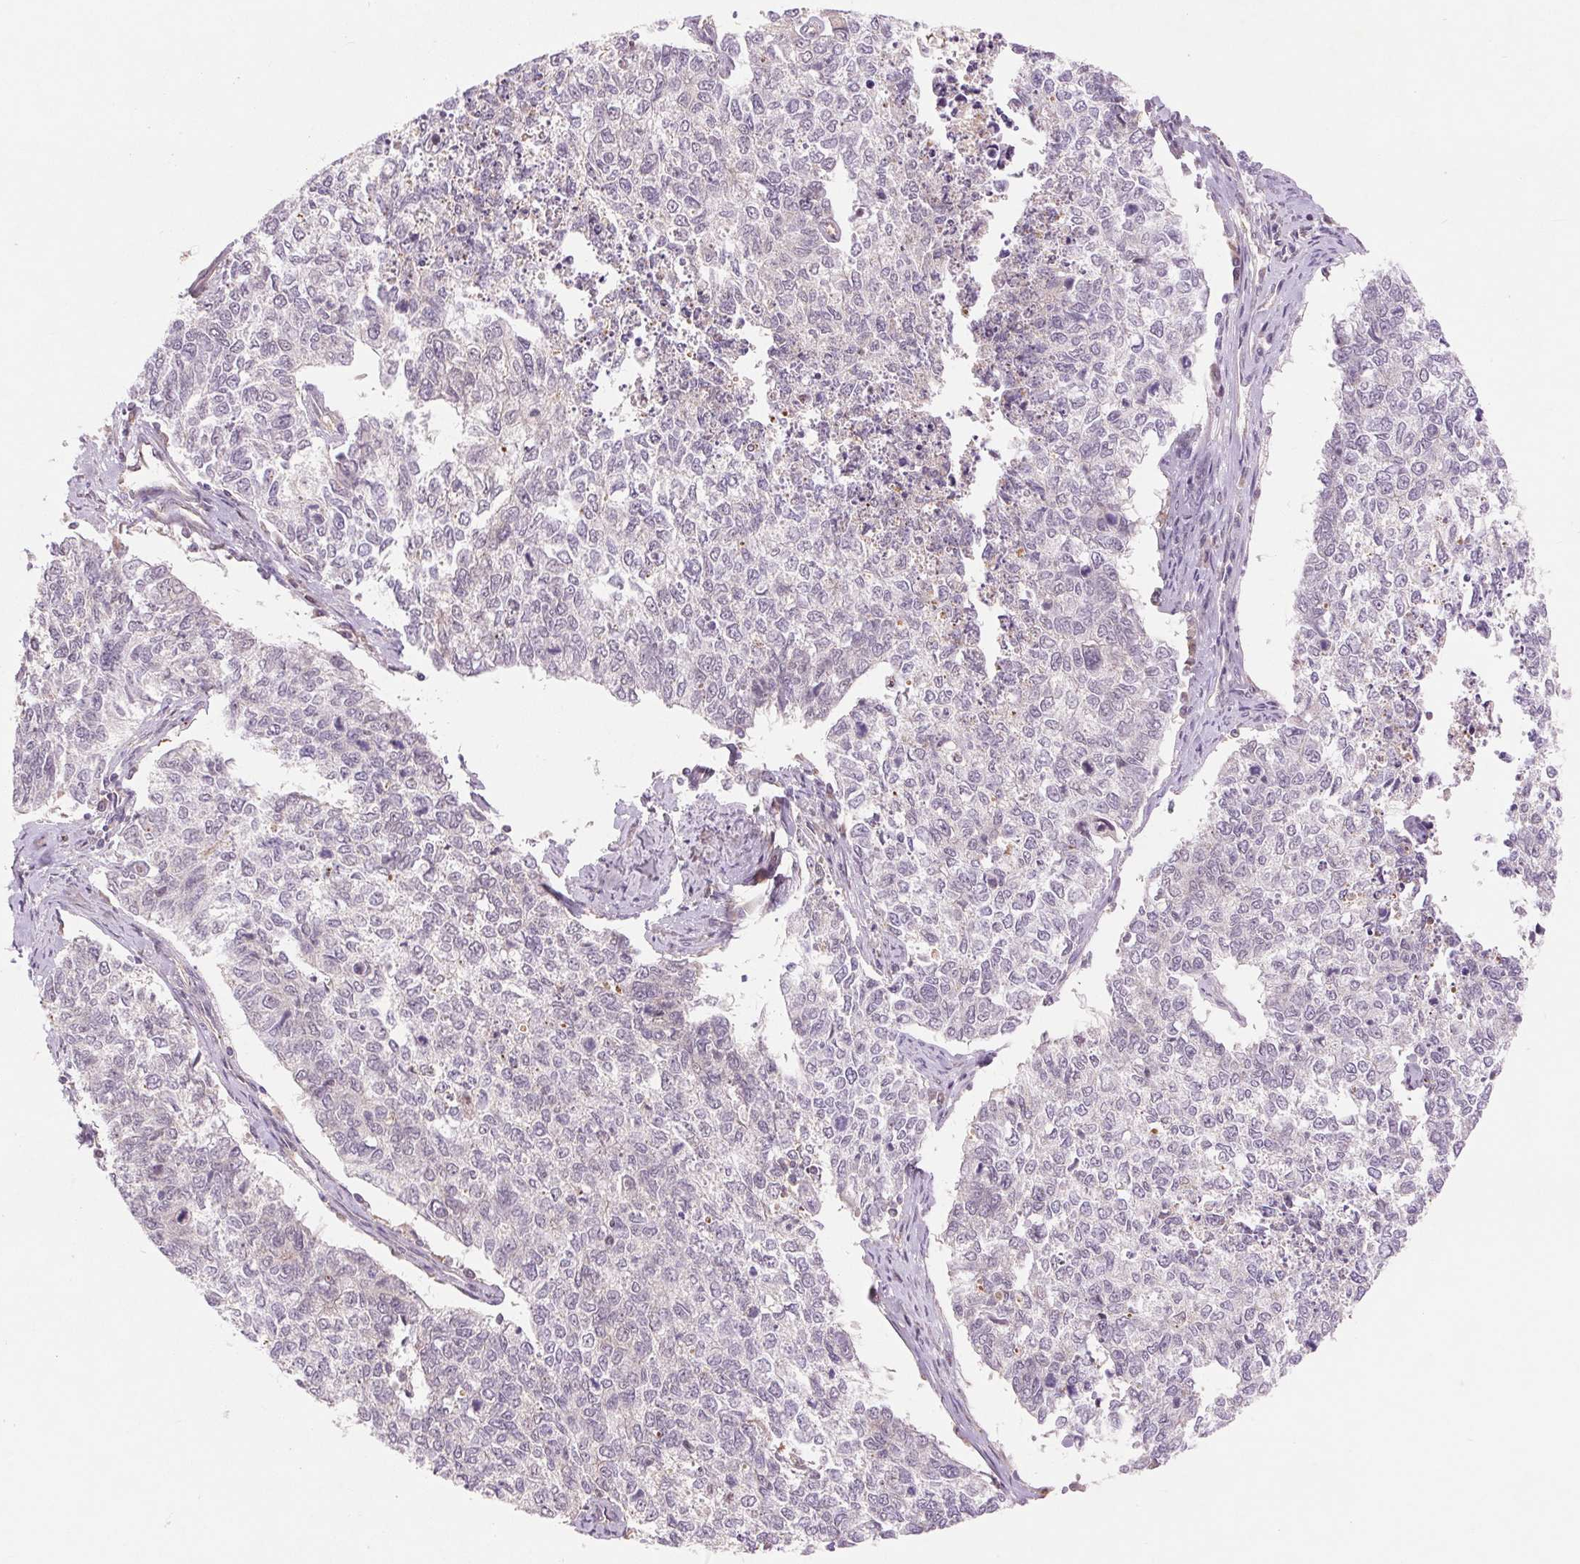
{"staining": {"intensity": "negative", "quantity": "none", "location": "none"}, "tissue": "cervical cancer", "cell_type": "Tumor cells", "image_type": "cancer", "snomed": [{"axis": "morphology", "description": "Adenocarcinoma, NOS"}, {"axis": "topography", "description": "Cervix"}], "caption": "Immunohistochemical staining of human cervical adenocarcinoma shows no significant staining in tumor cells.", "gene": "RANBP3L", "patient": {"sex": "female", "age": 63}}